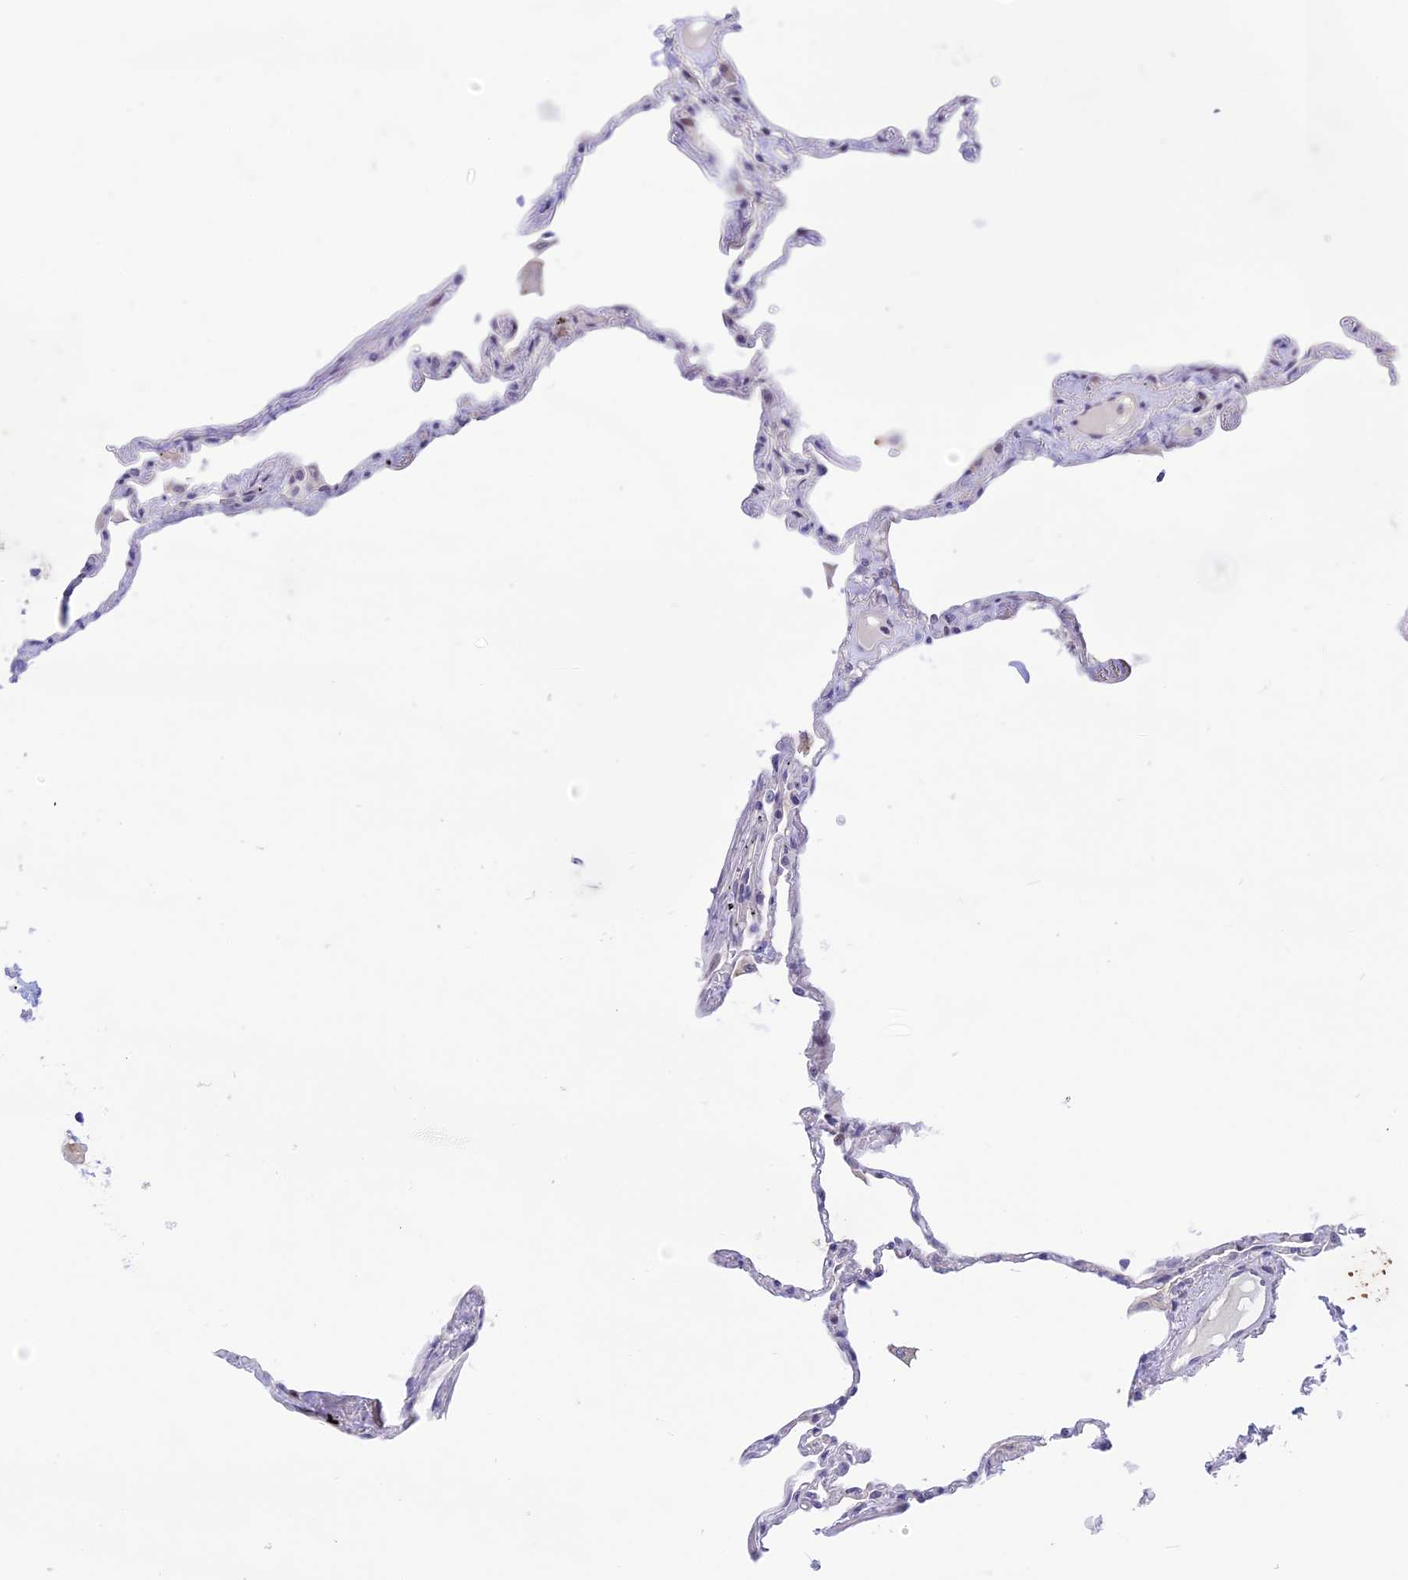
{"staining": {"intensity": "negative", "quantity": "none", "location": "none"}, "tissue": "lung", "cell_type": "Alveolar cells", "image_type": "normal", "snomed": [{"axis": "morphology", "description": "Normal tissue, NOS"}, {"axis": "topography", "description": "Lung"}], "caption": "Alveolar cells are negative for protein expression in benign human lung. (DAB immunohistochemistry (IHC) visualized using brightfield microscopy, high magnification).", "gene": "ZNF837", "patient": {"sex": "female", "age": 67}}